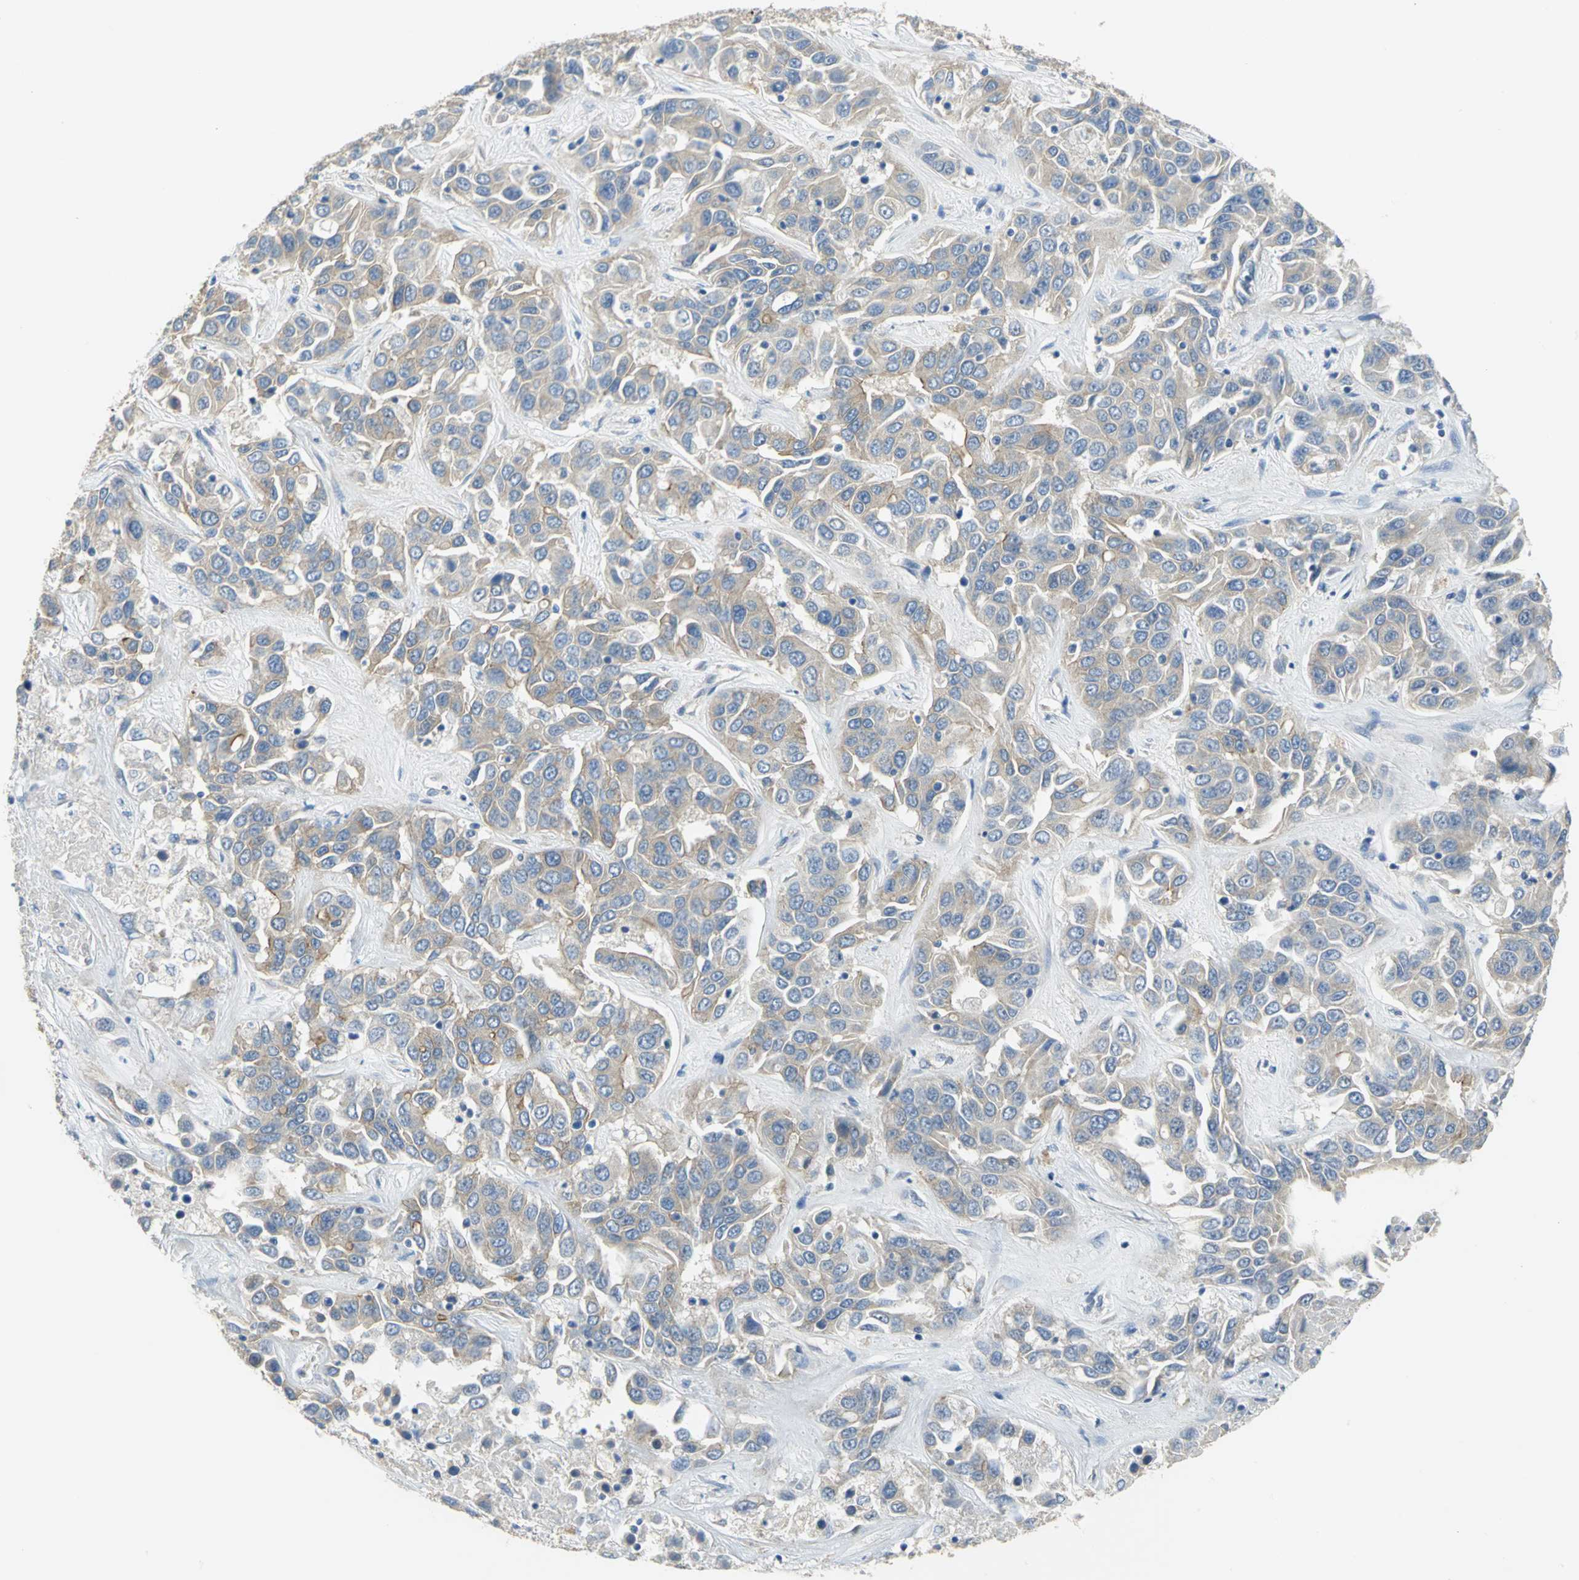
{"staining": {"intensity": "weak", "quantity": "25%-75%", "location": "cytoplasmic/membranous"}, "tissue": "liver cancer", "cell_type": "Tumor cells", "image_type": "cancer", "snomed": [{"axis": "morphology", "description": "Cholangiocarcinoma"}, {"axis": "topography", "description": "Liver"}], "caption": "Liver cancer (cholangiocarcinoma) tissue displays weak cytoplasmic/membranous positivity in approximately 25%-75% of tumor cells, visualized by immunohistochemistry. (brown staining indicates protein expression, while blue staining denotes nuclei).", "gene": "HTR1F", "patient": {"sex": "female", "age": 52}}